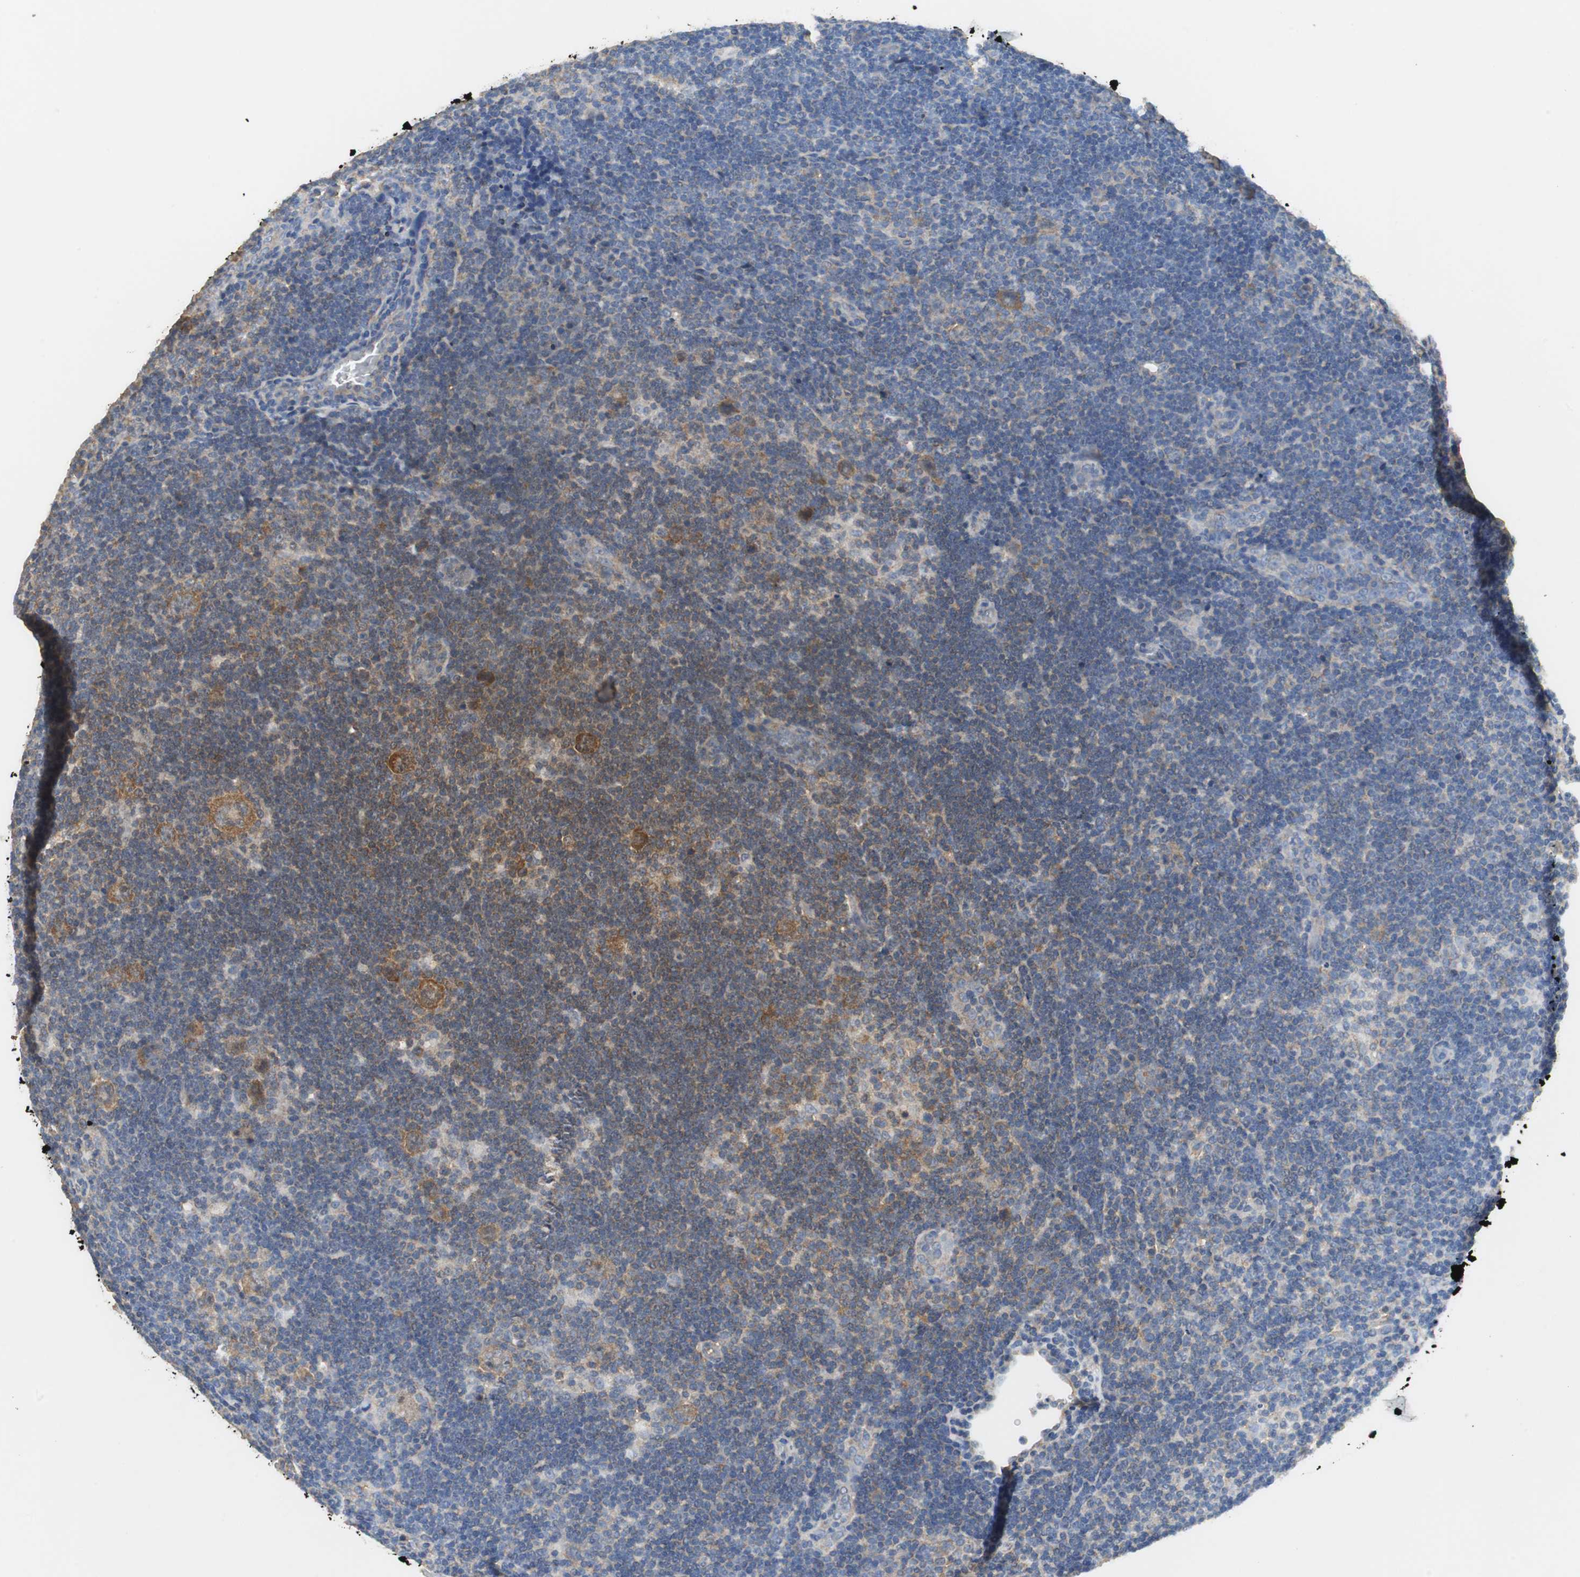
{"staining": {"intensity": "moderate", "quantity": "25%-75%", "location": "cytoplasmic/membranous"}, "tissue": "lymphoma", "cell_type": "Tumor cells", "image_type": "cancer", "snomed": [{"axis": "morphology", "description": "Hodgkin's disease, NOS"}, {"axis": "topography", "description": "Lymph node"}], "caption": "The histopathology image reveals a brown stain indicating the presence of a protein in the cytoplasmic/membranous of tumor cells in Hodgkin's disease.", "gene": "VBP1", "patient": {"sex": "female", "age": 57}}